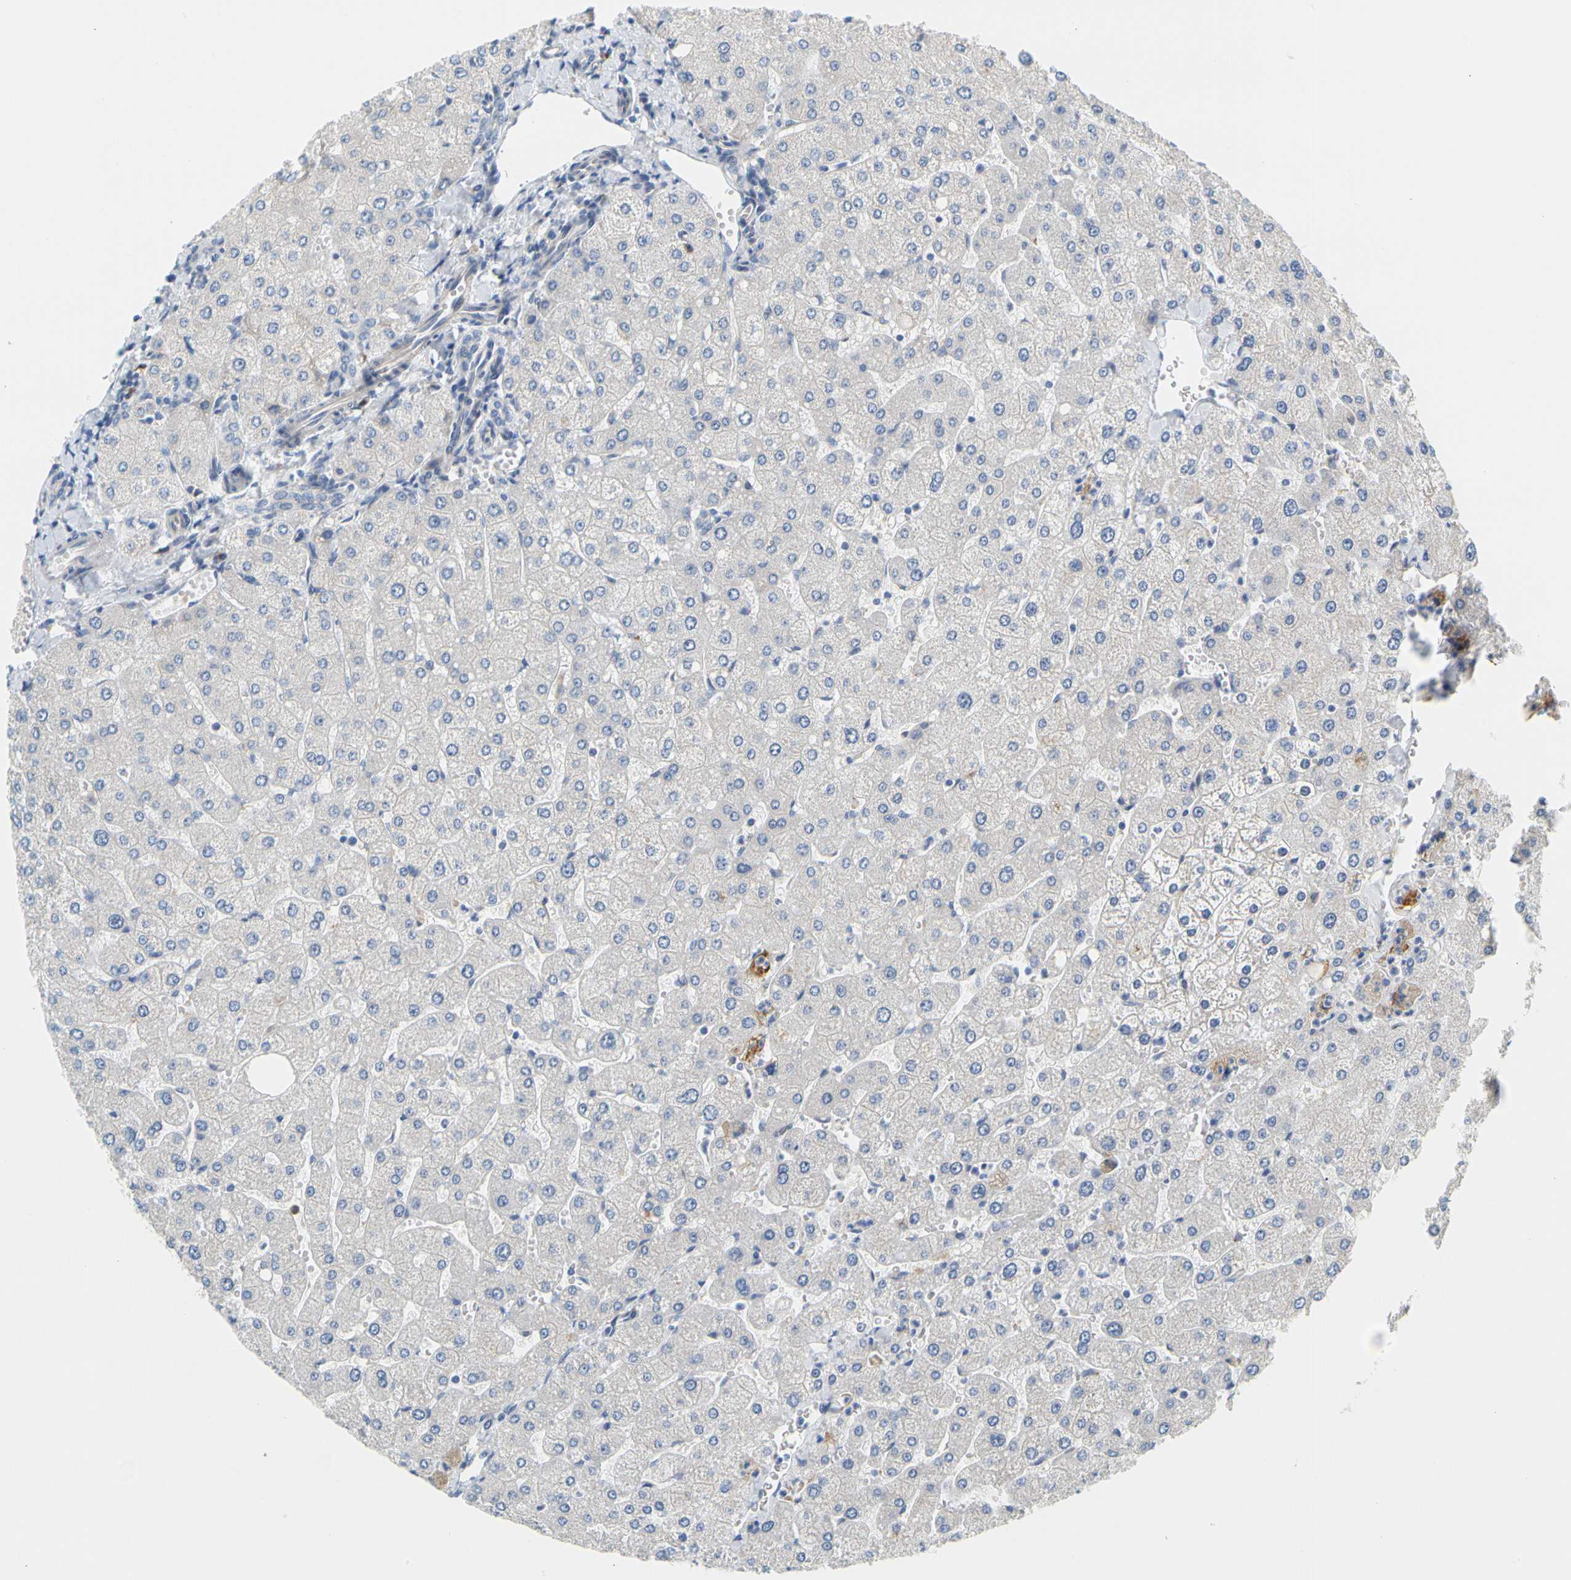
{"staining": {"intensity": "negative", "quantity": "none", "location": "none"}, "tissue": "liver", "cell_type": "Cholangiocytes", "image_type": "normal", "snomed": [{"axis": "morphology", "description": "Normal tissue, NOS"}, {"axis": "topography", "description": "Liver"}], "caption": "Liver was stained to show a protein in brown. There is no significant staining in cholangiocytes. (Immunohistochemistry, brightfield microscopy, high magnification).", "gene": "ZNF236", "patient": {"sex": "male", "age": 55}}